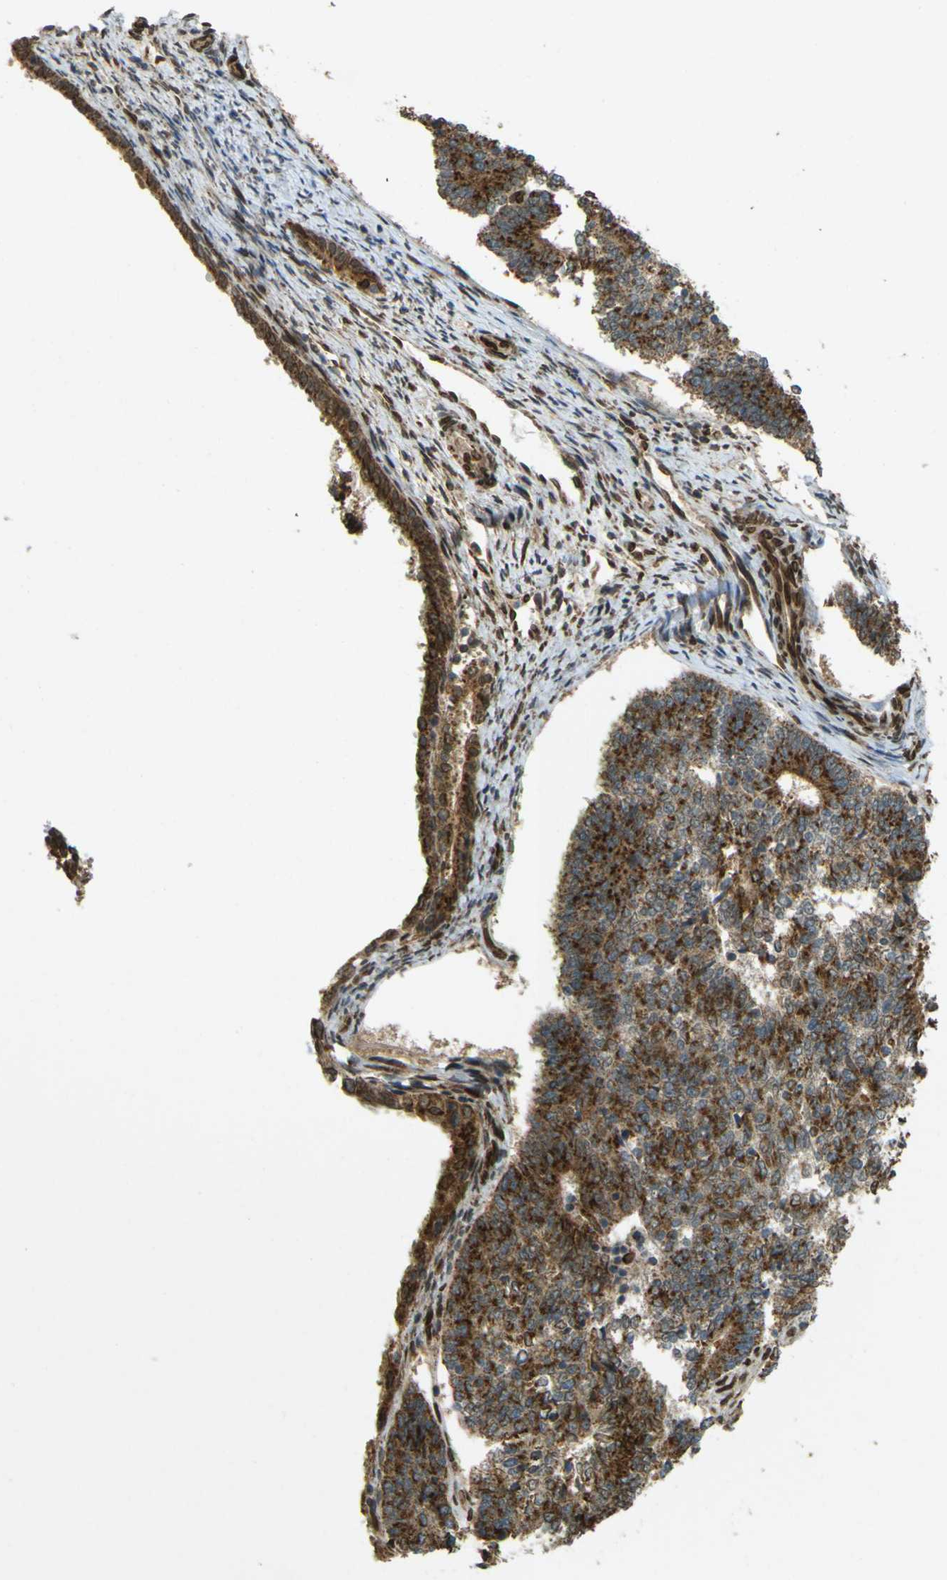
{"staining": {"intensity": "strong", "quantity": ">75%", "location": "cytoplasmic/membranous"}, "tissue": "endometrial cancer", "cell_type": "Tumor cells", "image_type": "cancer", "snomed": [{"axis": "morphology", "description": "Adenocarcinoma, NOS"}, {"axis": "topography", "description": "Endometrium"}], "caption": "Endometrial cancer stained for a protein (brown) exhibits strong cytoplasmic/membranous positive staining in approximately >75% of tumor cells.", "gene": "GALNT1", "patient": {"sex": "female", "age": 70}}